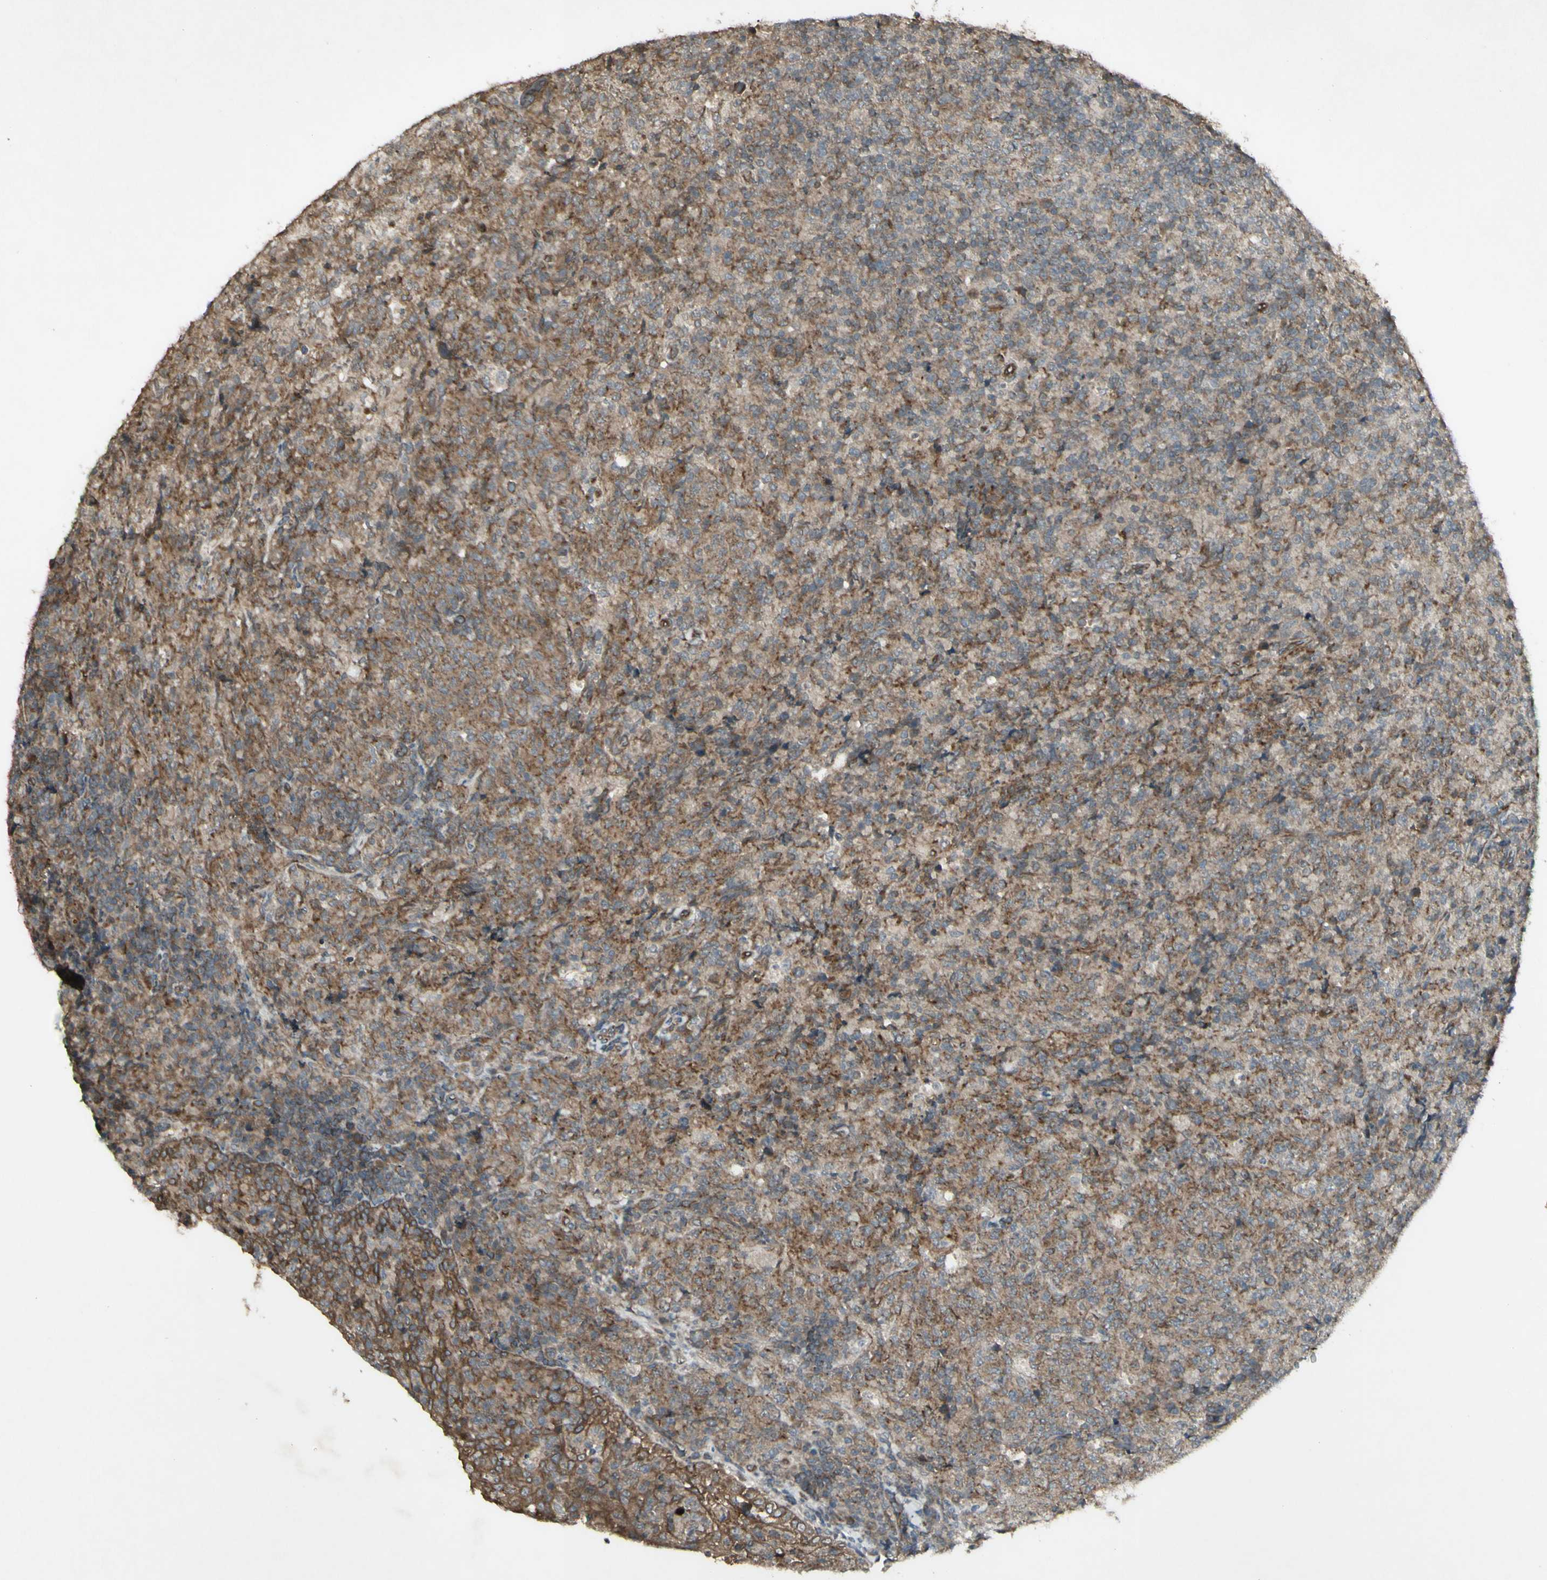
{"staining": {"intensity": "moderate", "quantity": ">75%", "location": "cytoplasmic/membranous"}, "tissue": "lymphoma", "cell_type": "Tumor cells", "image_type": "cancer", "snomed": [{"axis": "morphology", "description": "Malignant lymphoma, non-Hodgkin's type, High grade"}, {"axis": "topography", "description": "Tonsil"}], "caption": "Human lymphoma stained for a protein (brown) displays moderate cytoplasmic/membranous positive expression in approximately >75% of tumor cells.", "gene": "JAG1", "patient": {"sex": "female", "age": 36}}